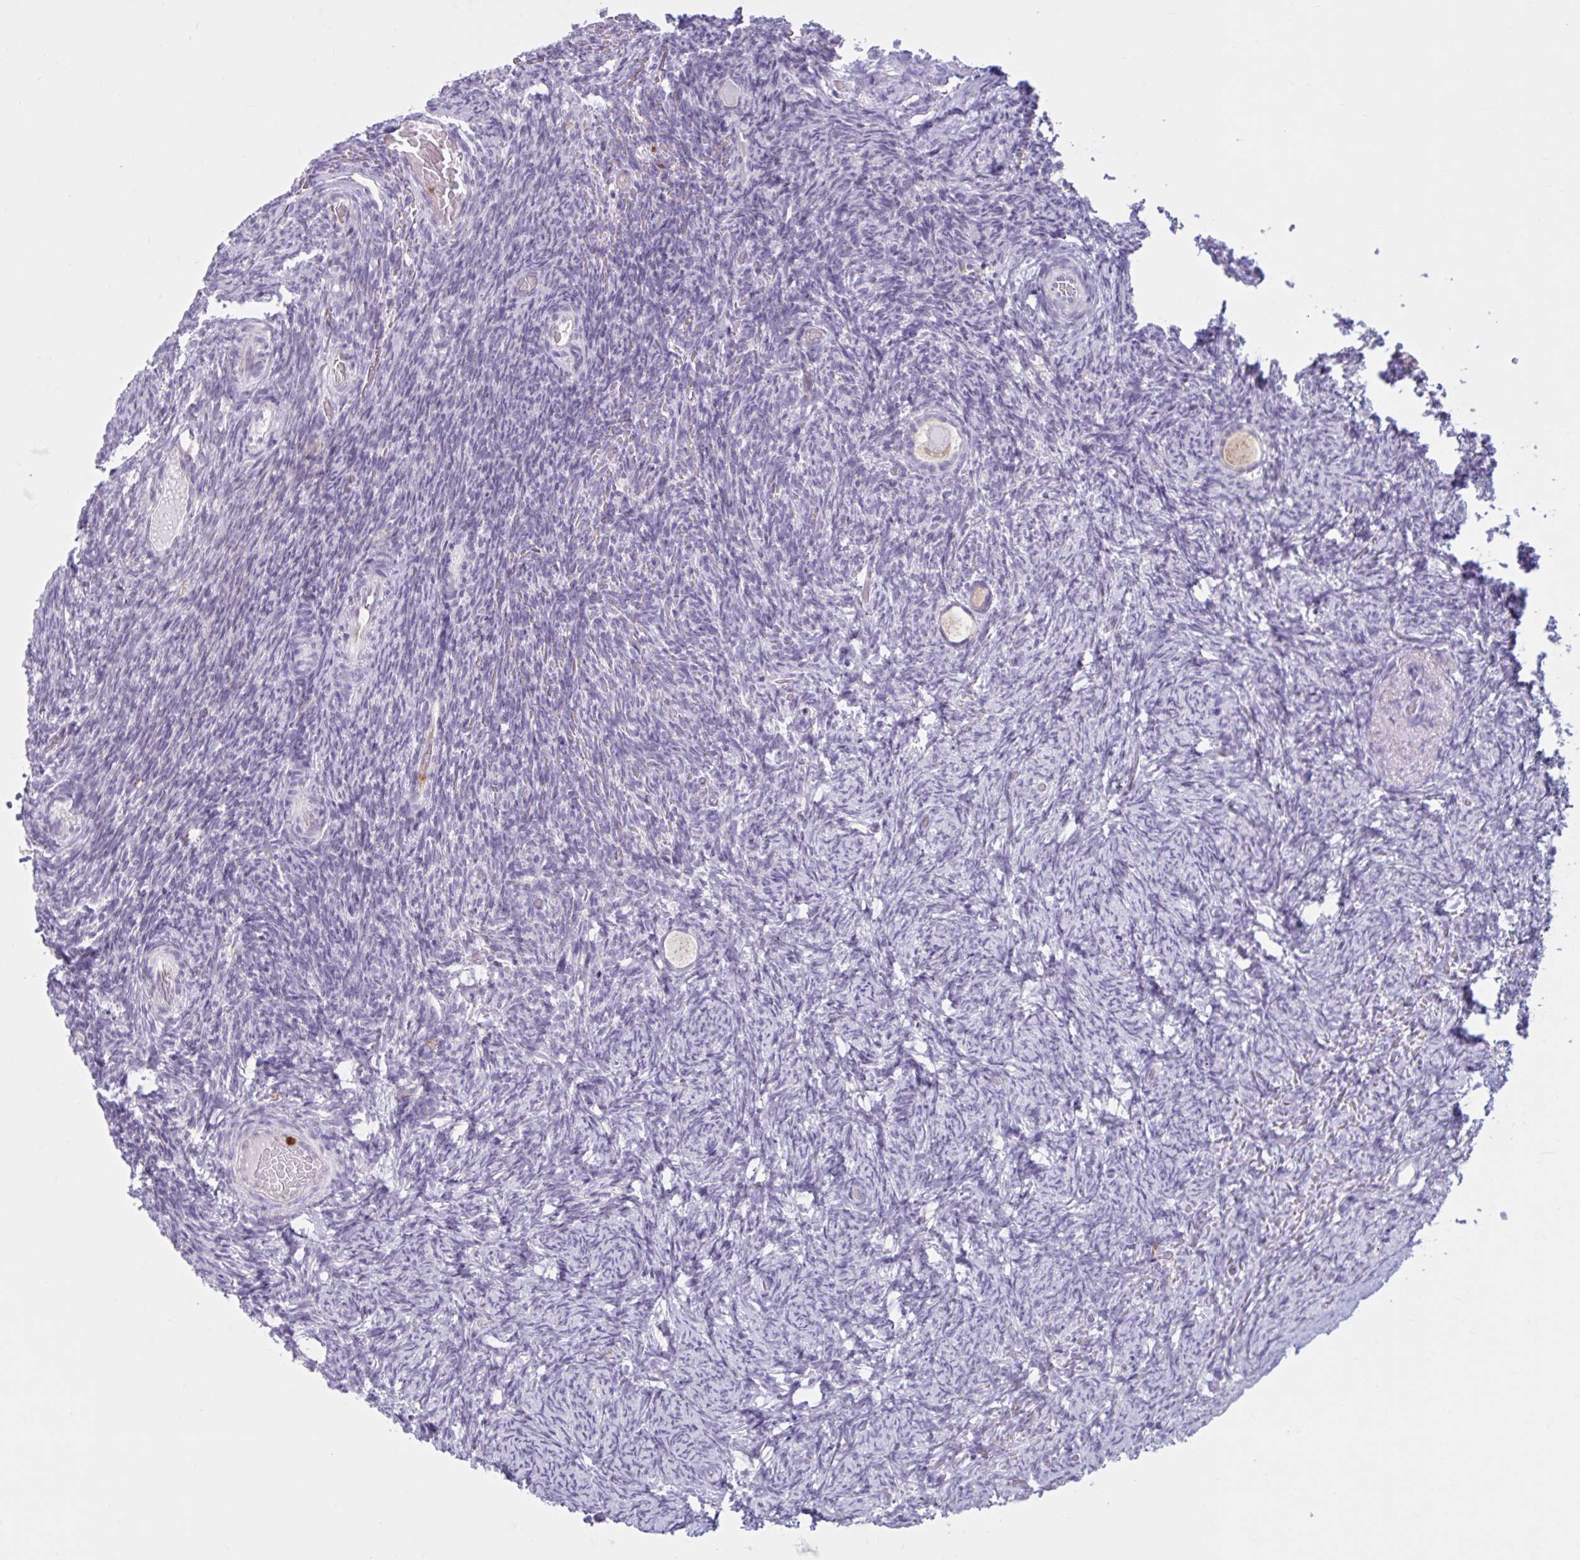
{"staining": {"intensity": "moderate", "quantity": "25%-75%", "location": "cytoplasmic/membranous"}, "tissue": "ovary", "cell_type": "Follicle cells", "image_type": "normal", "snomed": [{"axis": "morphology", "description": "Normal tissue, NOS"}, {"axis": "topography", "description": "Ovary"}], "caption": "Immunohistochemical staining of benign human ovary displays moderate cytoplasmic/membranous protein staining in about 25%-75% of follicle cells. (Stains: DAB (3,3'-diaminobenzidine) in brown, nuclei in blue, Microscopy: brightfield microscopy at high magnification).", "gene": "CEP120", "patient": {"sex": "female", "age": 34}}